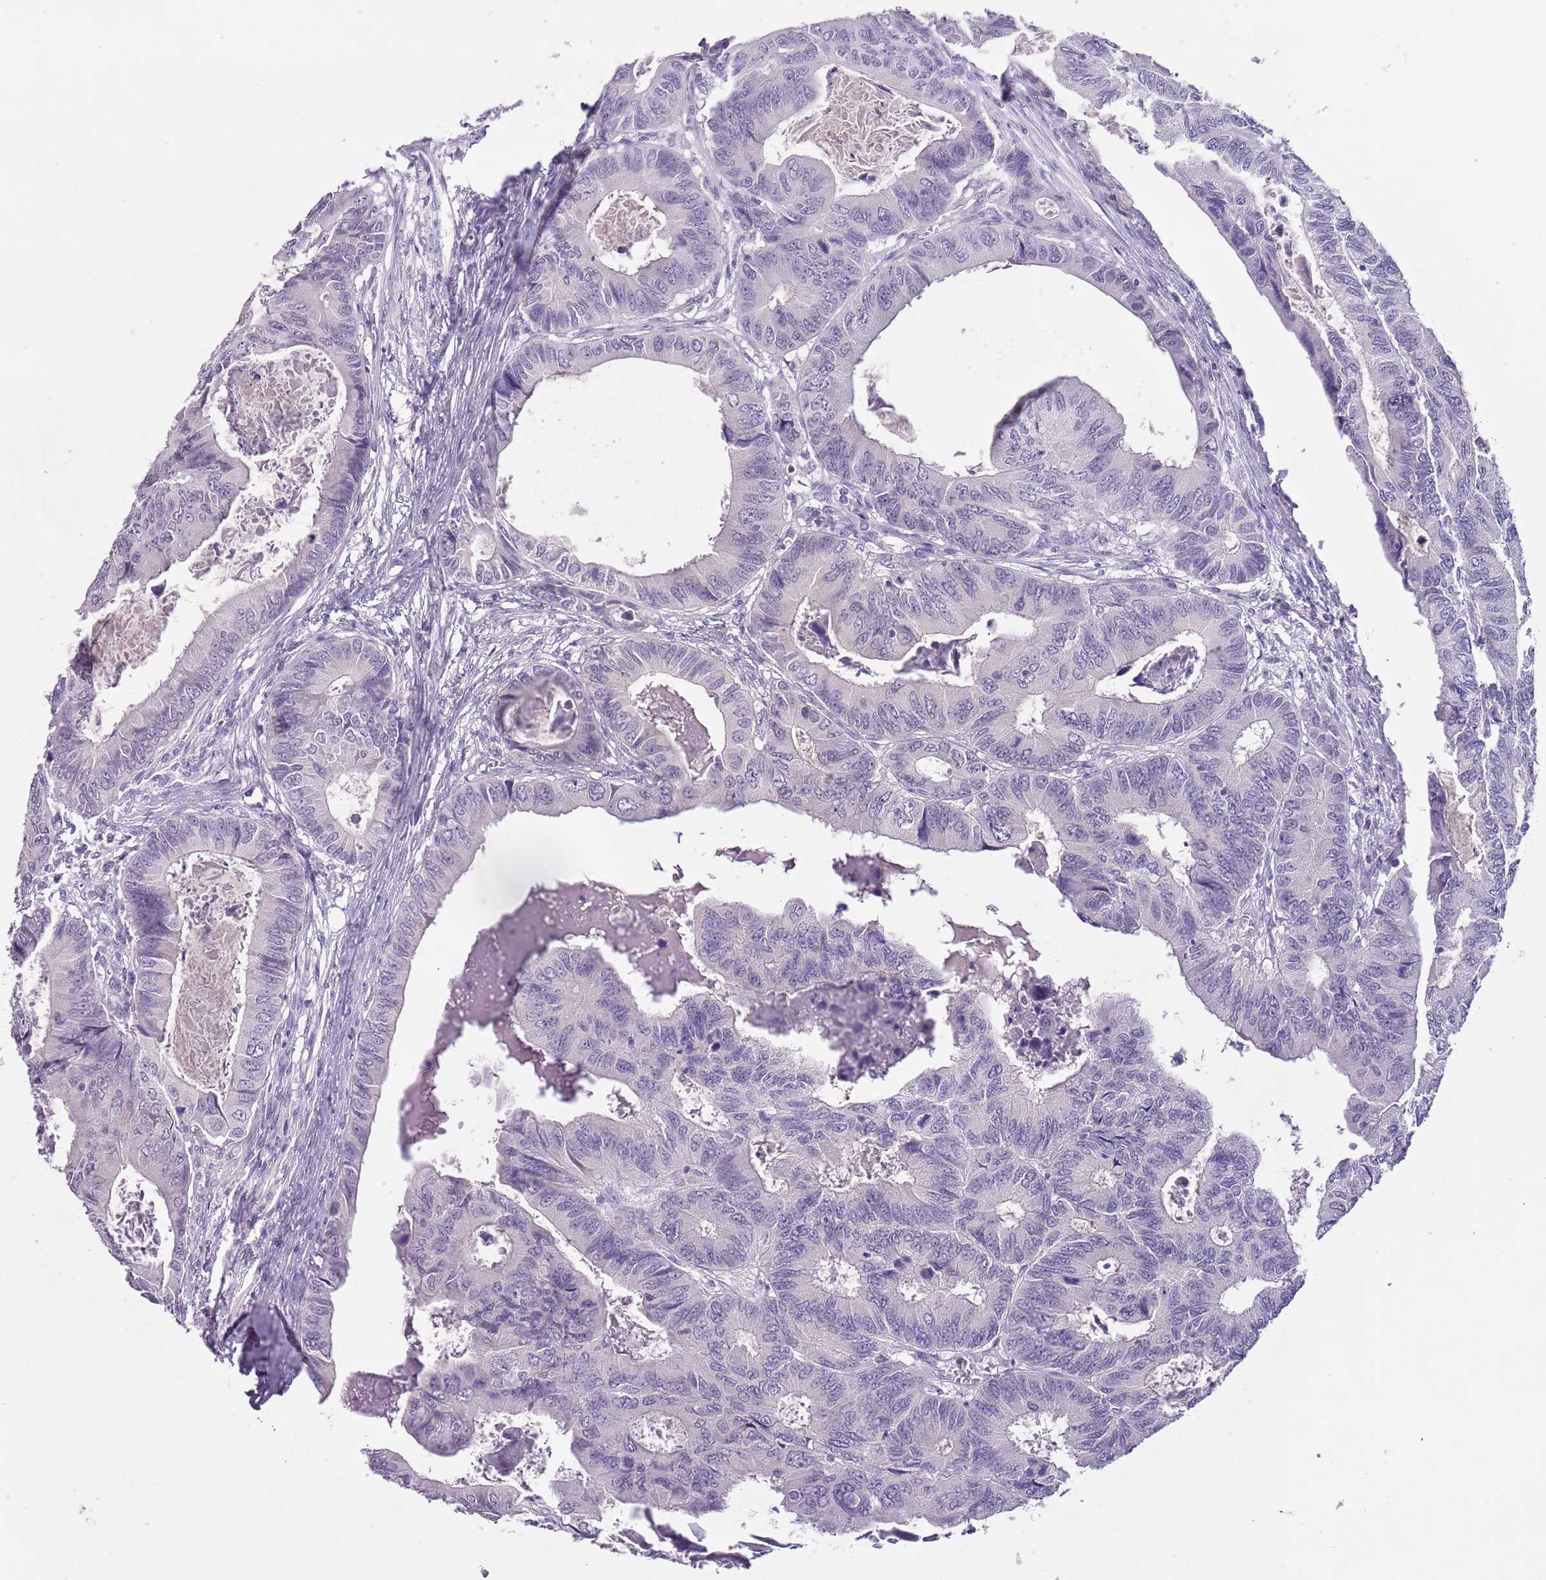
{"staining": {"intensity": "negative", "quantity": "none", "location": "none"}, "tissue": "colorectal cancer", "cell_type": "Tumor cells", "image_type": "cancer", "snomed": [{"axis": "morphology", "description": "Adenocarcinoma, NOS"}, {"axis": "topography", "description": "Colon"}], "caption": "Histopathology image shows no protein expression in tumor cells of adenocarcinoma (colorectal) tissue.", "gene": "SLC35E3", "patient": {"sex": "male", "age": 85}}